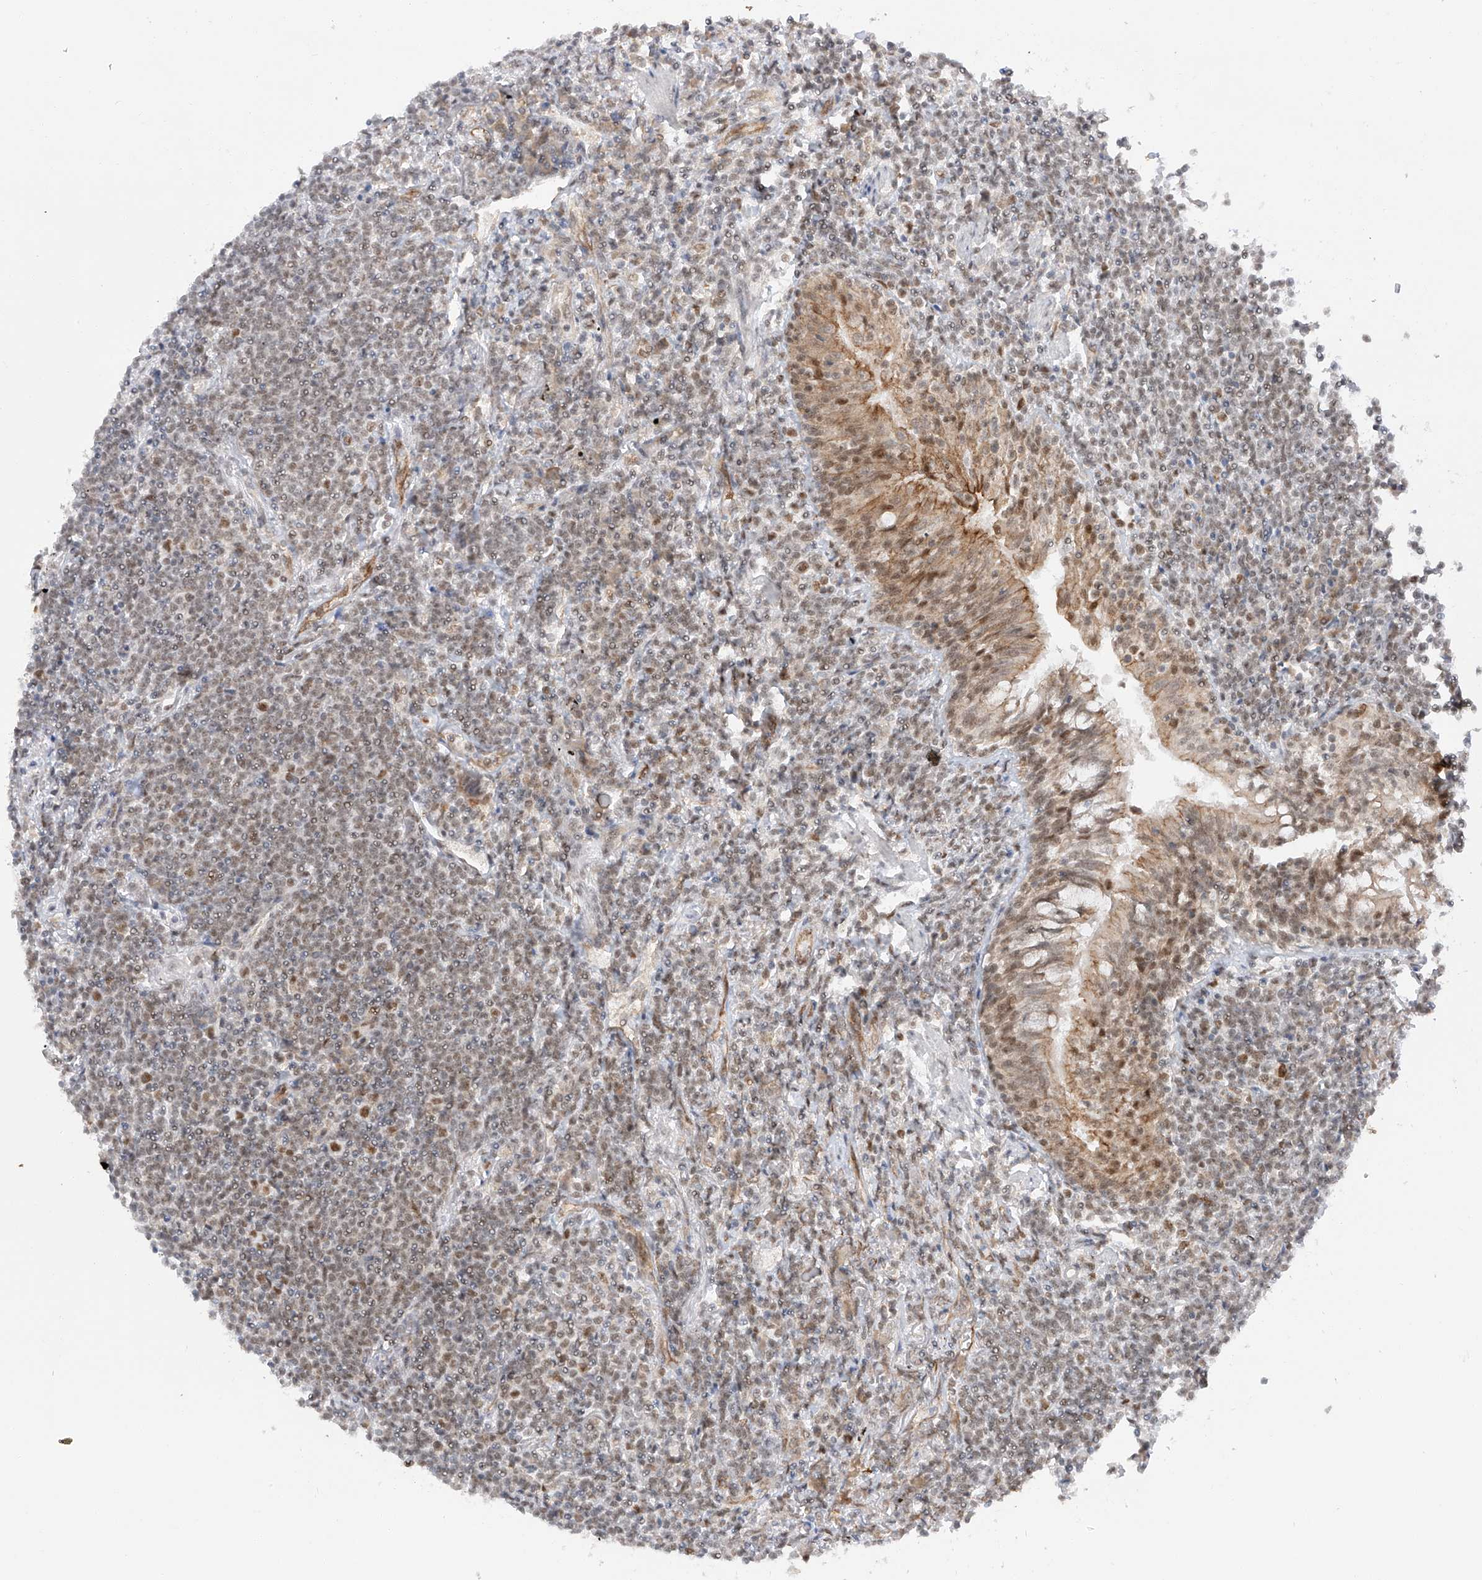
{"staining": {"intensity": "moderate", "quantity": ">75%", "location": "nuclear"}, "tissue": "lymphoma", "cell_type": "Tumor cells", "image_type": "cancer", "snomed": [{"axis": "morphology", "description": "Malignant lymphoma, non-Hodgkin's type, Low grade"}, {"axis": "topography", "description": "Lung"}], "caption": "The histopathology image demonstrates immunohistochemical staining of low-grade malignant lymphoma, non-Hodgkin's type. There is moderate nuclear staining is appreciated in approximately >75% of tumor cells. The staining is performed using DAB (3,3'-diaminobenzidine) brown chromogen to label protein expression. The nuclei are counter-stained blue using hematoxylin.", "gene": "POGK", "patient": {"sex": "female", "age": 71}}